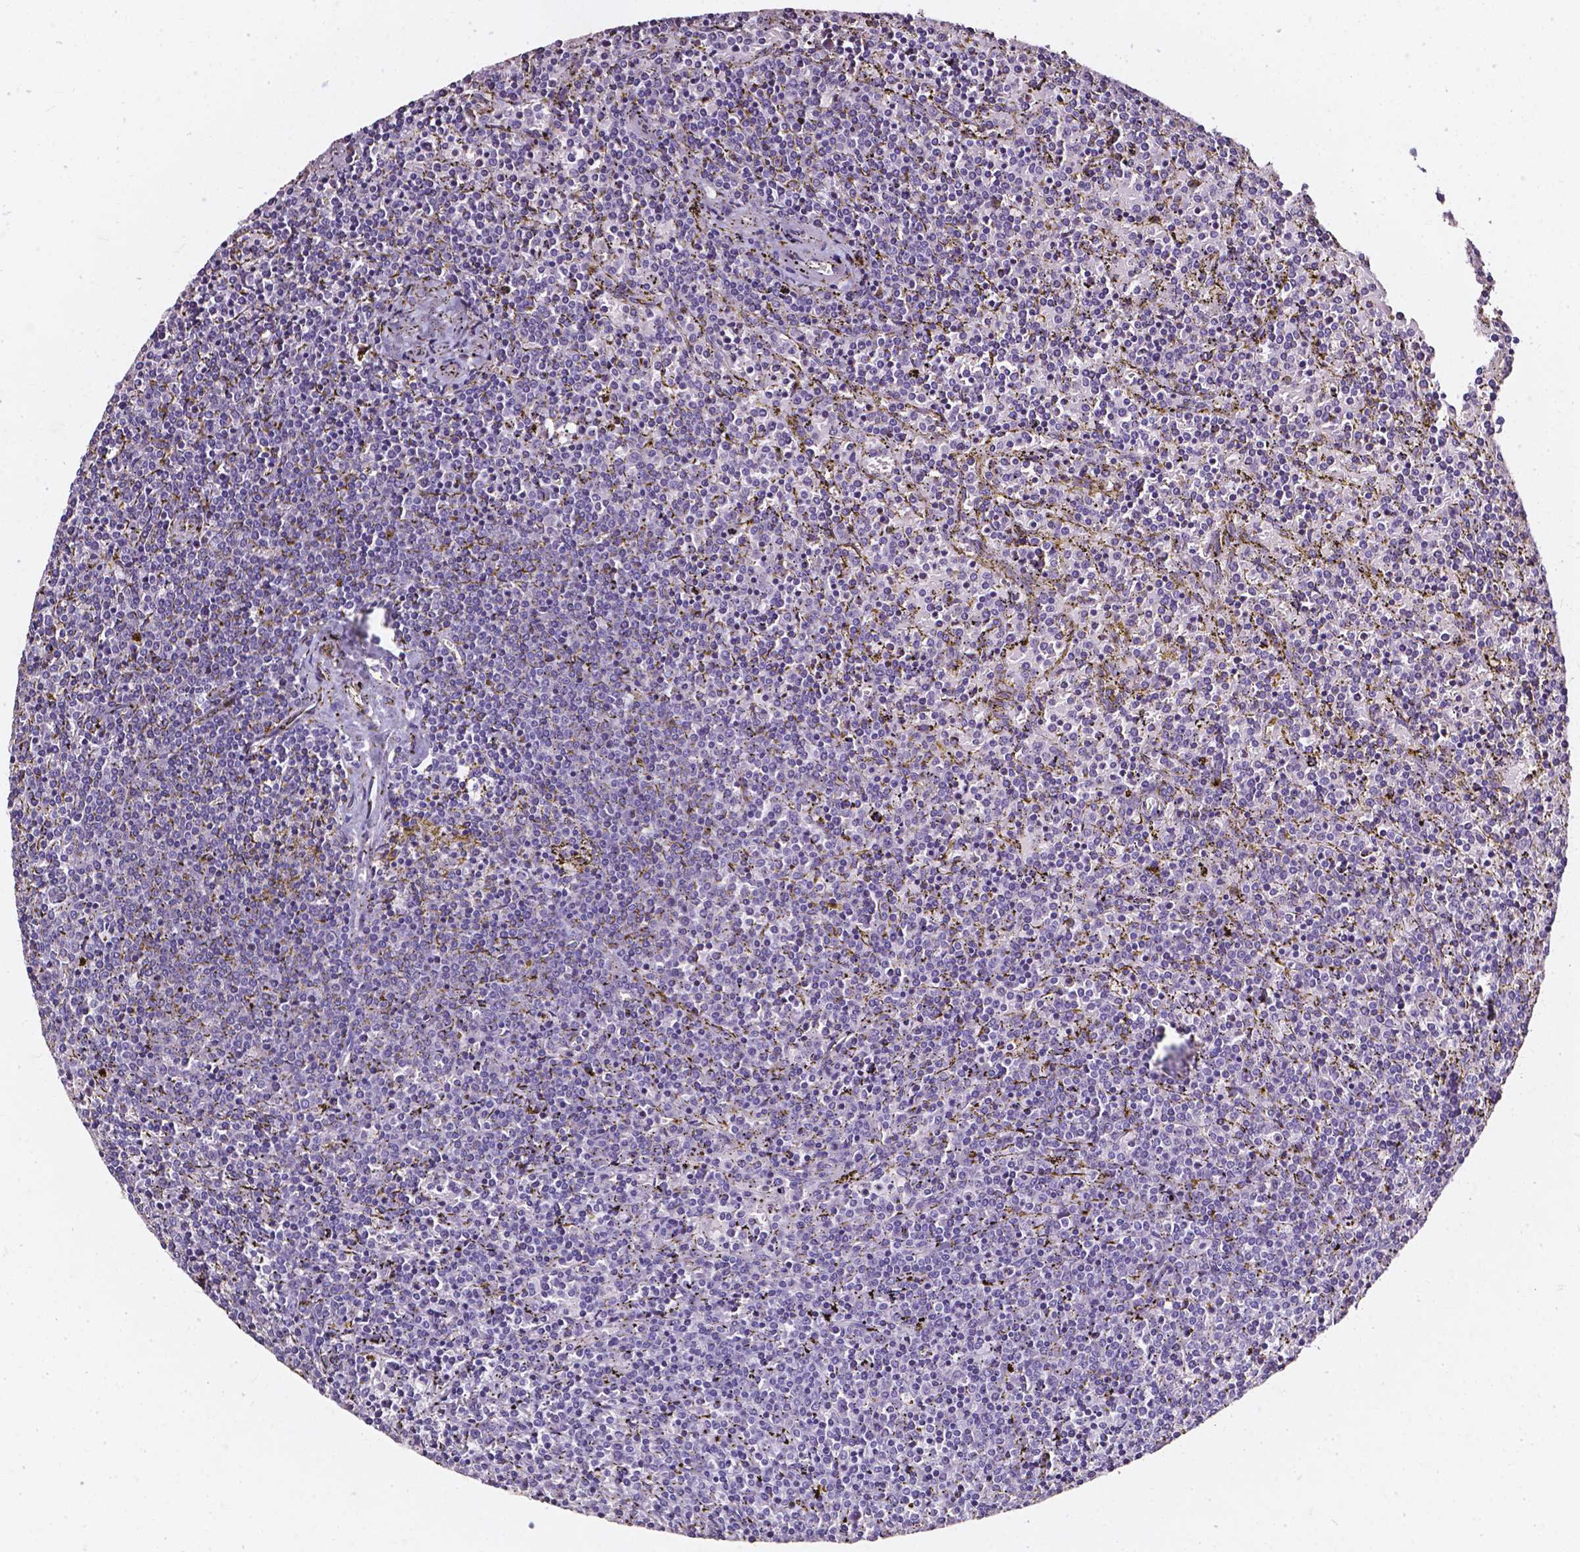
{"staining": {"intensity": "negative", "quantity": "none", "location": "none"}, "tissue": "lymphoma", "cell_type": "Tumor cells", "image_type": "cancer", "snomed": [{"axis": "morphology", "description": "Malignant lymphoma, non-Hodgkin's type, Low grade"}, {"axis": "topography", "description": "Spleen"}], "caption": "Protein analysis of lymphoma reveals no significant expression in tumor cells. (IHC, brightfield microscopy, high magnification).", "gene": "AKR1B10", "patient": {"sex": "female", "age": 77}}